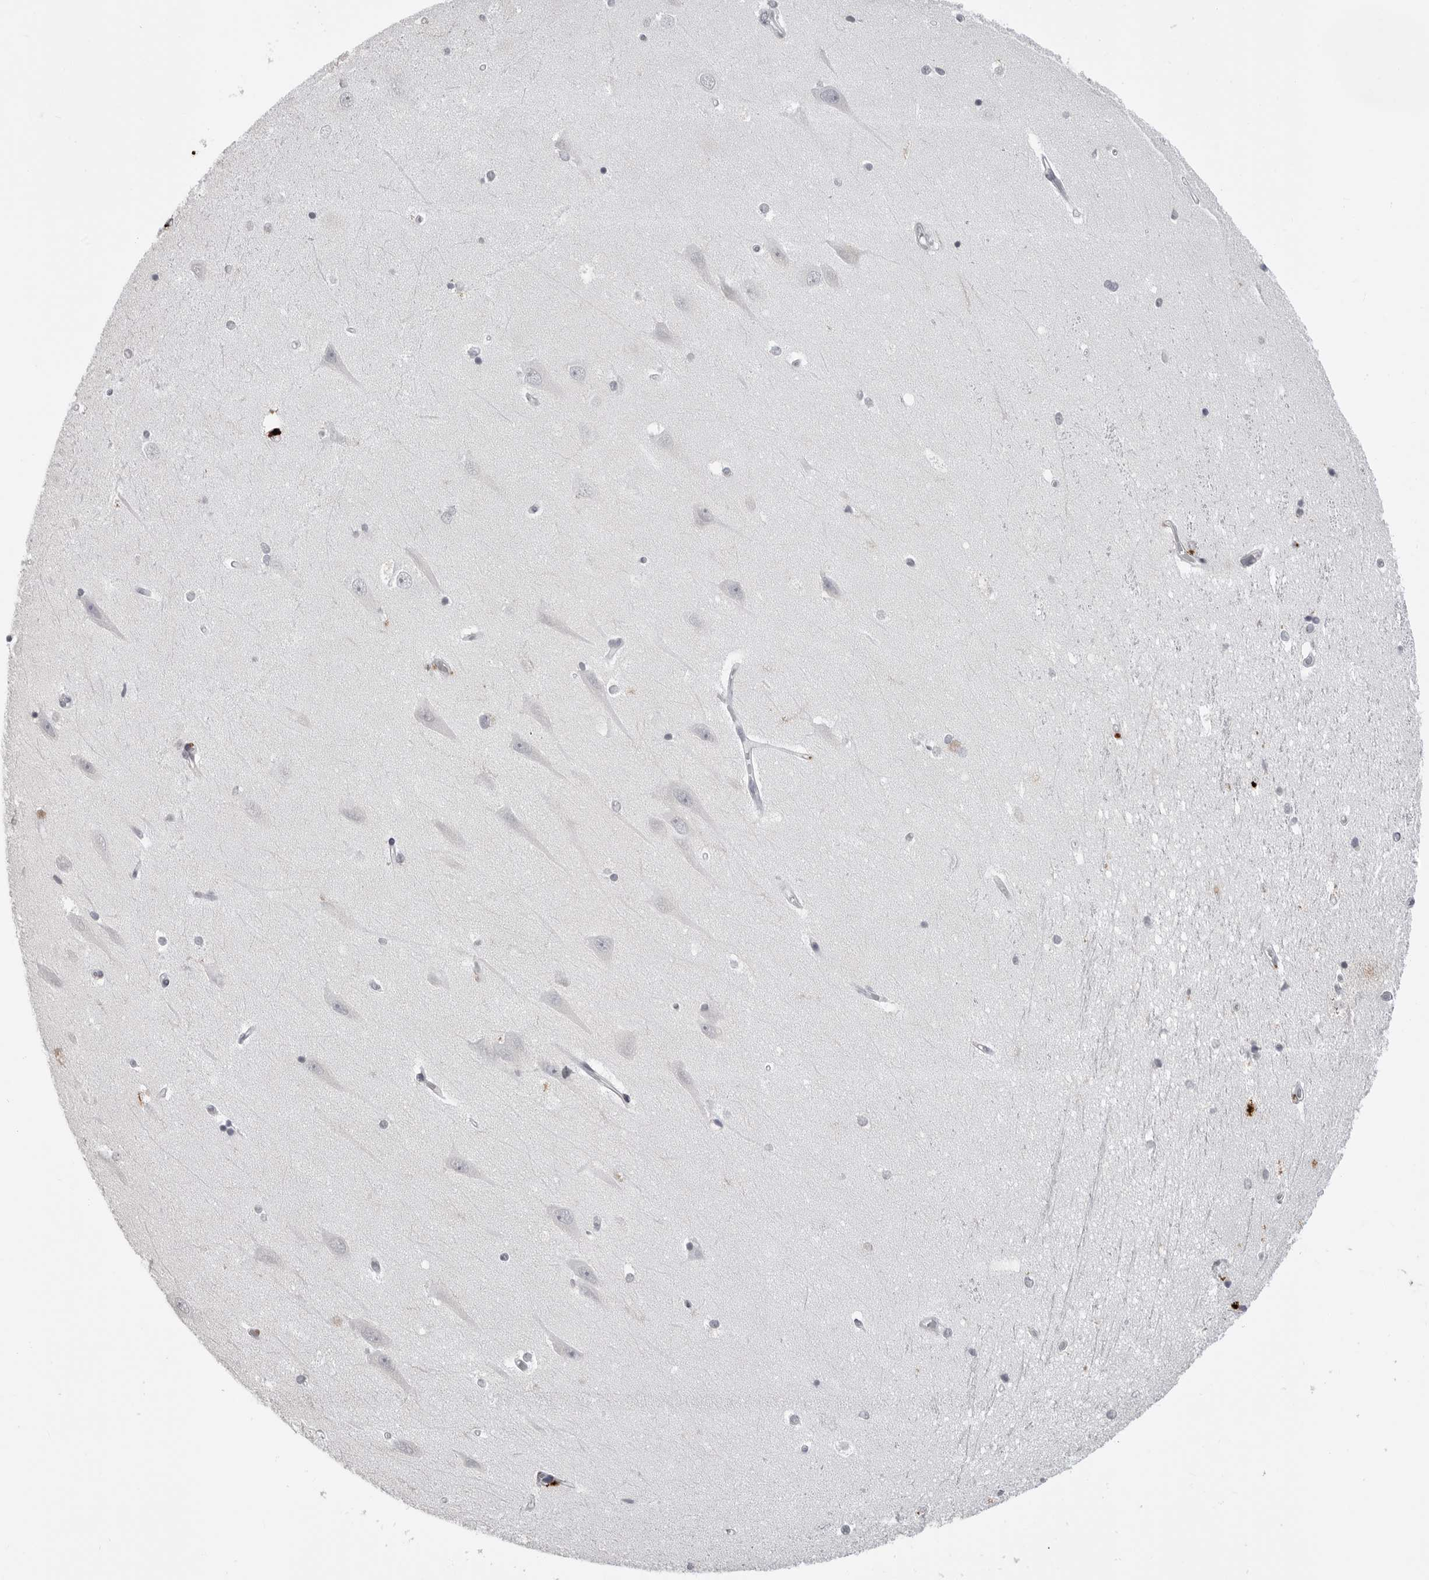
{"staining": {"intensity": "negative", "quantity": "none", "location": "none"}, "tissue": "hippocampus", "cell_type": "Glial cells", "image_type": "normal", "snomed": [{"axis": "morphology", "description": "Normal tissue, NOS"}, {"axis": "topography", "description": "Hippocampus"}], "caption": "An immunohistochemistry micrograph of normal hippocampus is shown. There is no staining in glial cells of hippocampus.", "gene": "PRSS1", "patient": {"sex": "male", "age": 45}}